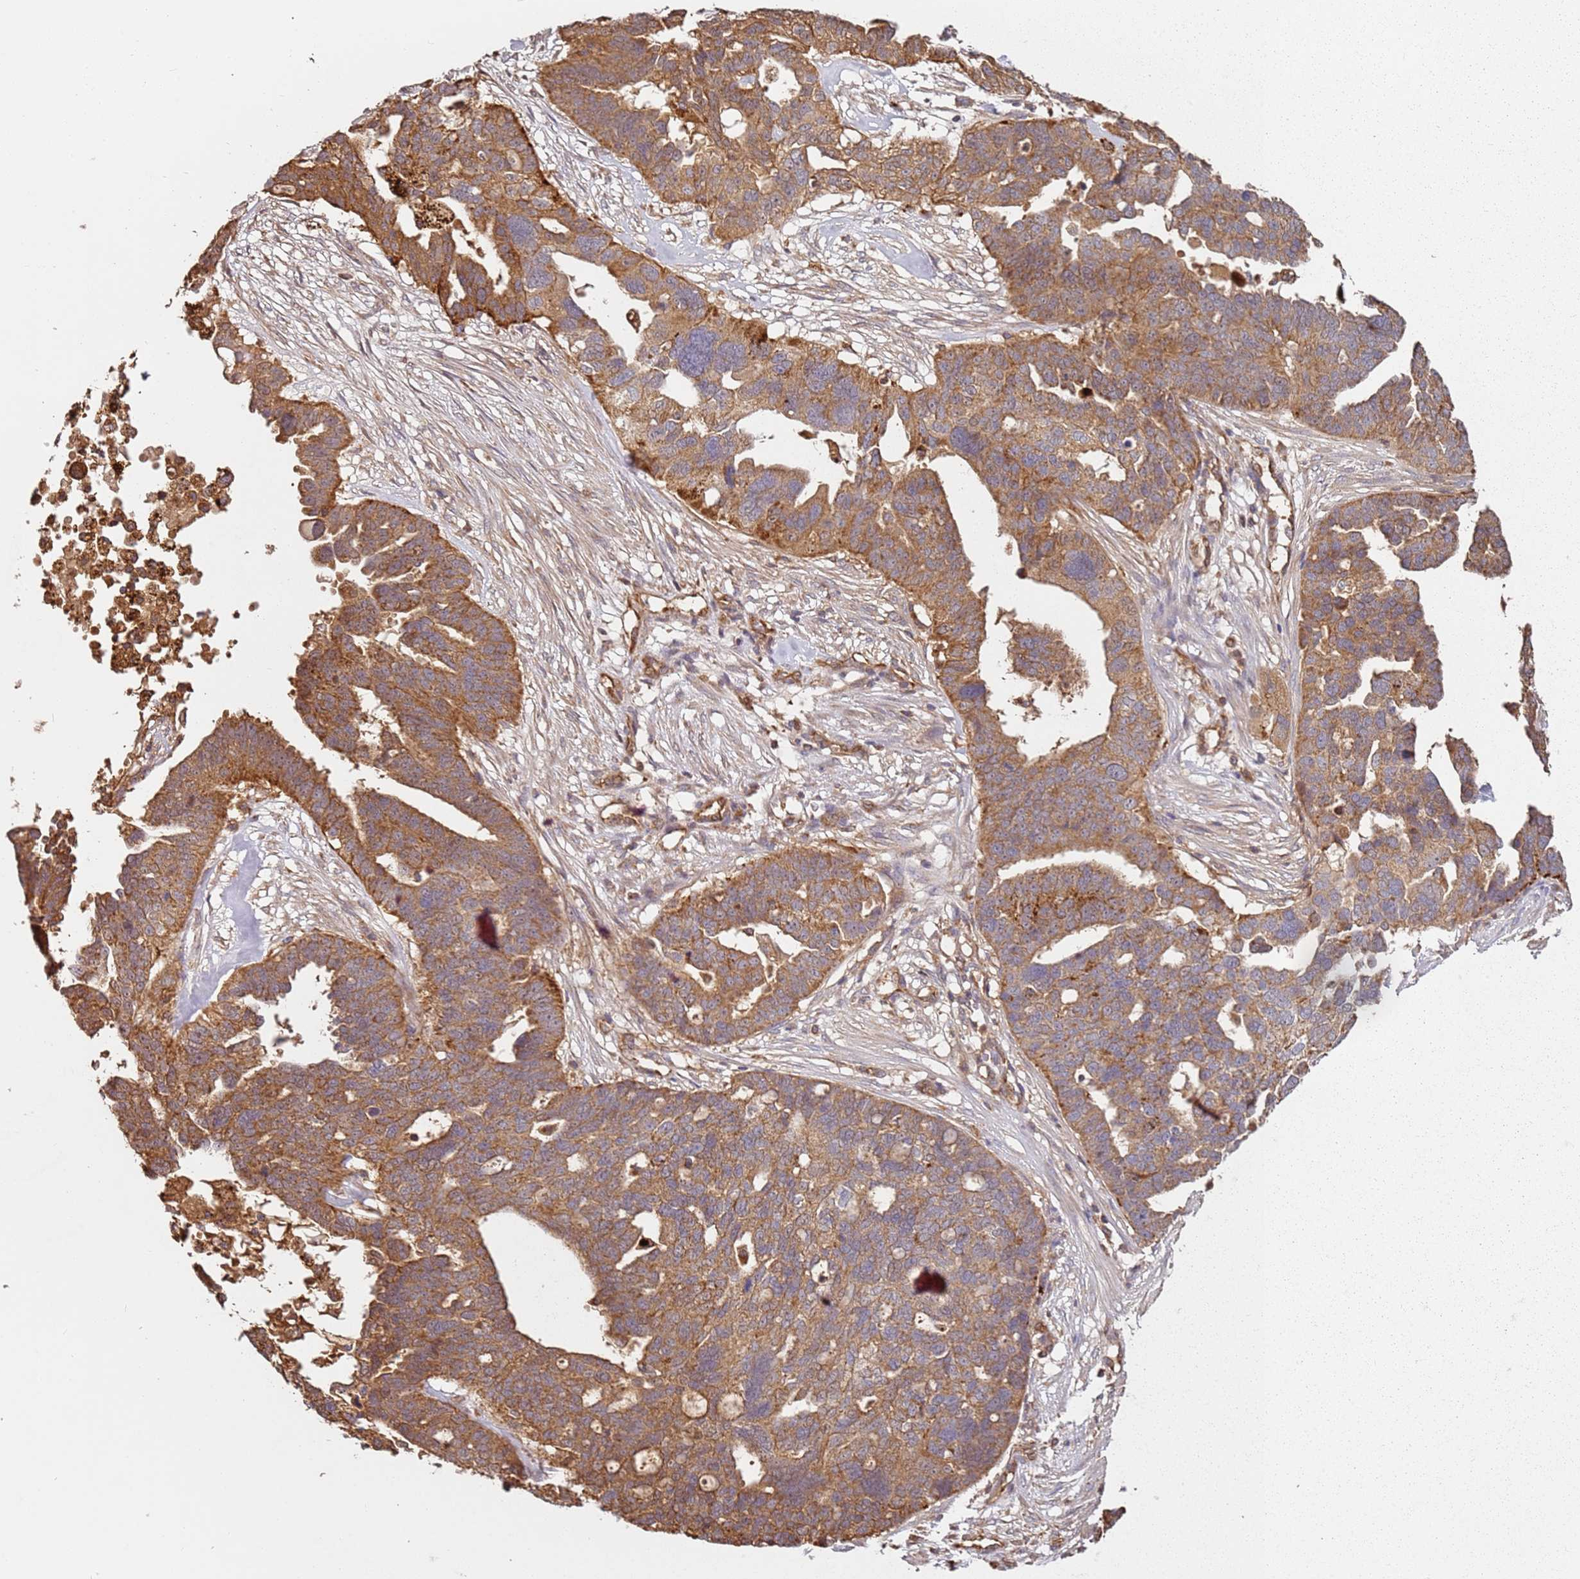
{"staining": {"intensity": "moderate", "quantity": ">75%", "location": "cytoplasmic/membranous"}, "tissue": "ovarian cancer", "cell_type": "Tumor cells", "image_type": "cancer", "snomed": [{"axis": "morphology", "description": "Cystadenocarcinoma, serous, NOS"}, {"axis": "topography", "description": "Ovary"}], "caption": "The histopathology image exhibits a brown stain indicating the presence of a protein in the cytoplasmic/membranous of tumor cells in serous cystadenocarcinoma (ovarian).", "gene": "SCGB2B2", "patient": {"sex": "female", "age": 59}}